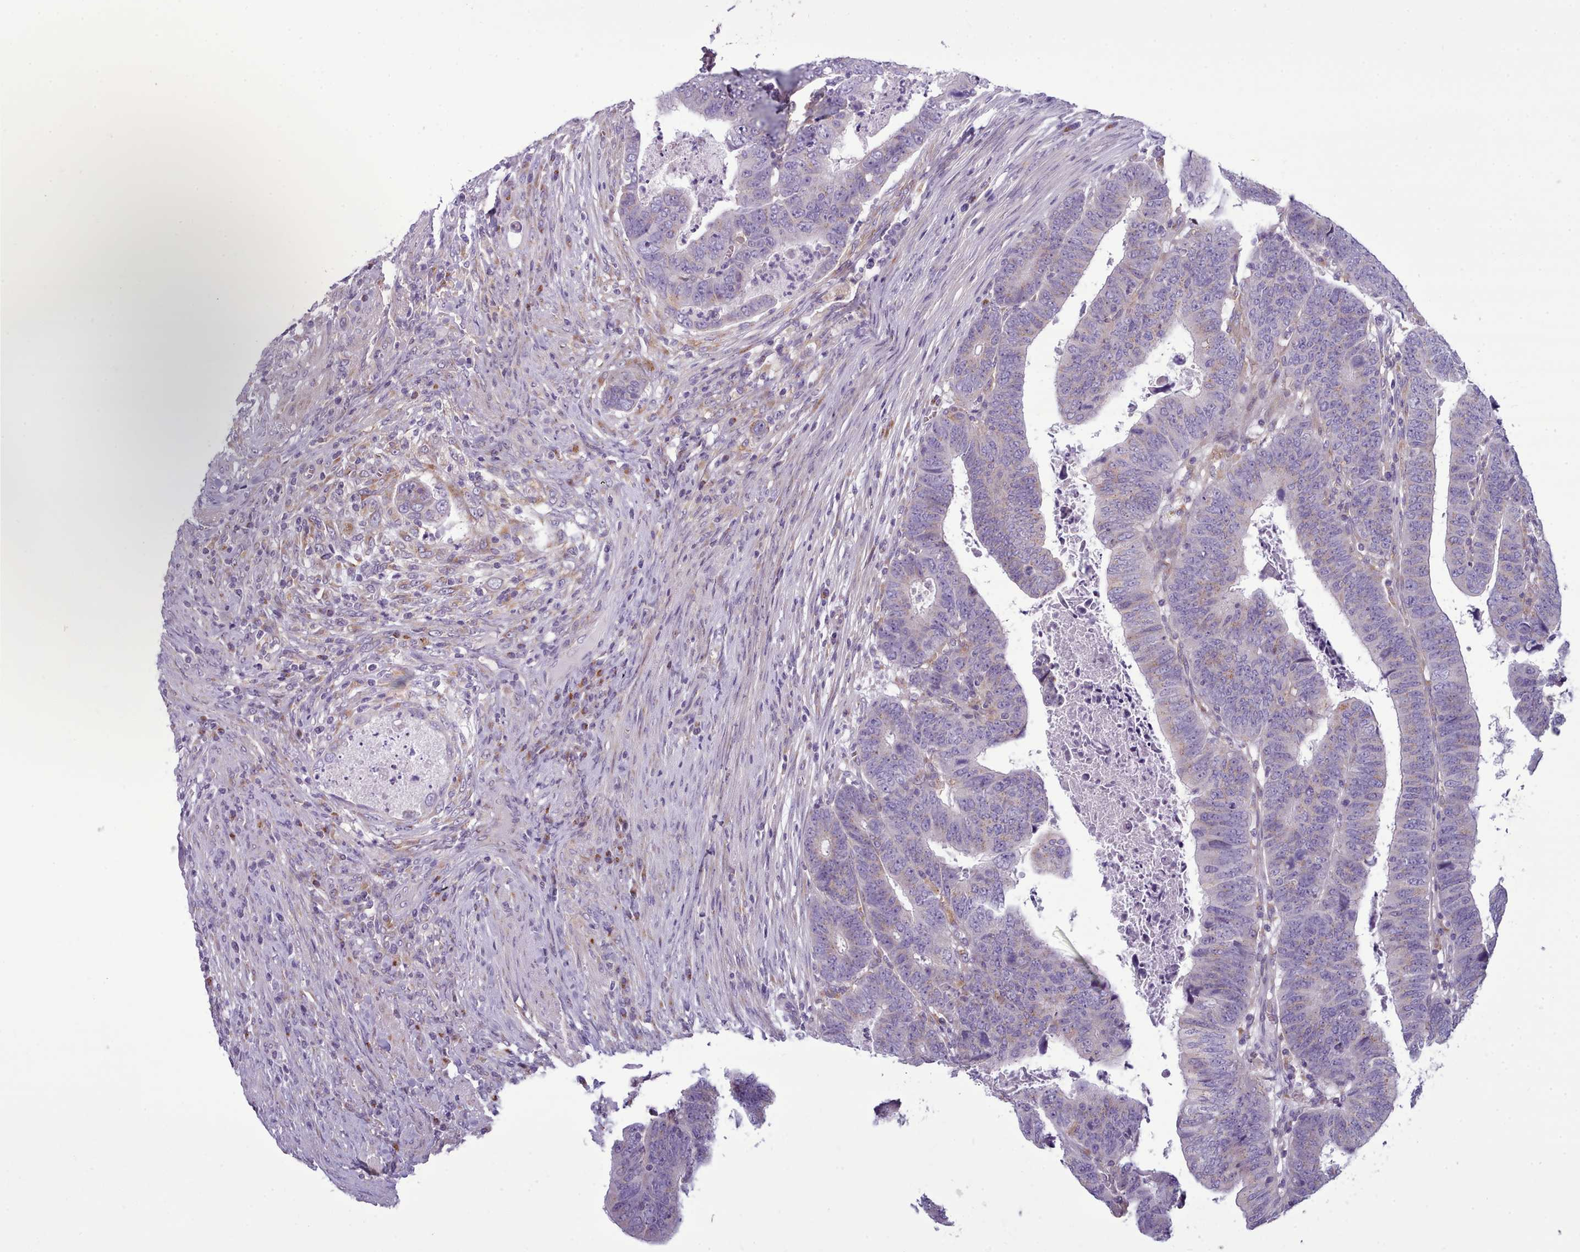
{"staining": {"intensity": "weak", "quantity": "<25%", "location": "cytoplasmic/membranous"}, "tissue": "colorectal cancer", "cell_type": "Tumor cells", "image_type": "cancer", "snomed": [{"axis": "morphology", "description": "Normal tissue, NOS"}, {"axis": "morphology", "description": "Adenocarcinoma, NOS"}, {"axis": "topography", "description": "Rectum"}], "caption": "DAB (3,3'-diaminobenzidine) immunohistochemical staining of adenocarcinoma (colorectal) reveals no significant positivity in tumor cells.", "gene": "MYRFL", "patient": {"sex": "female", "age": 65}}